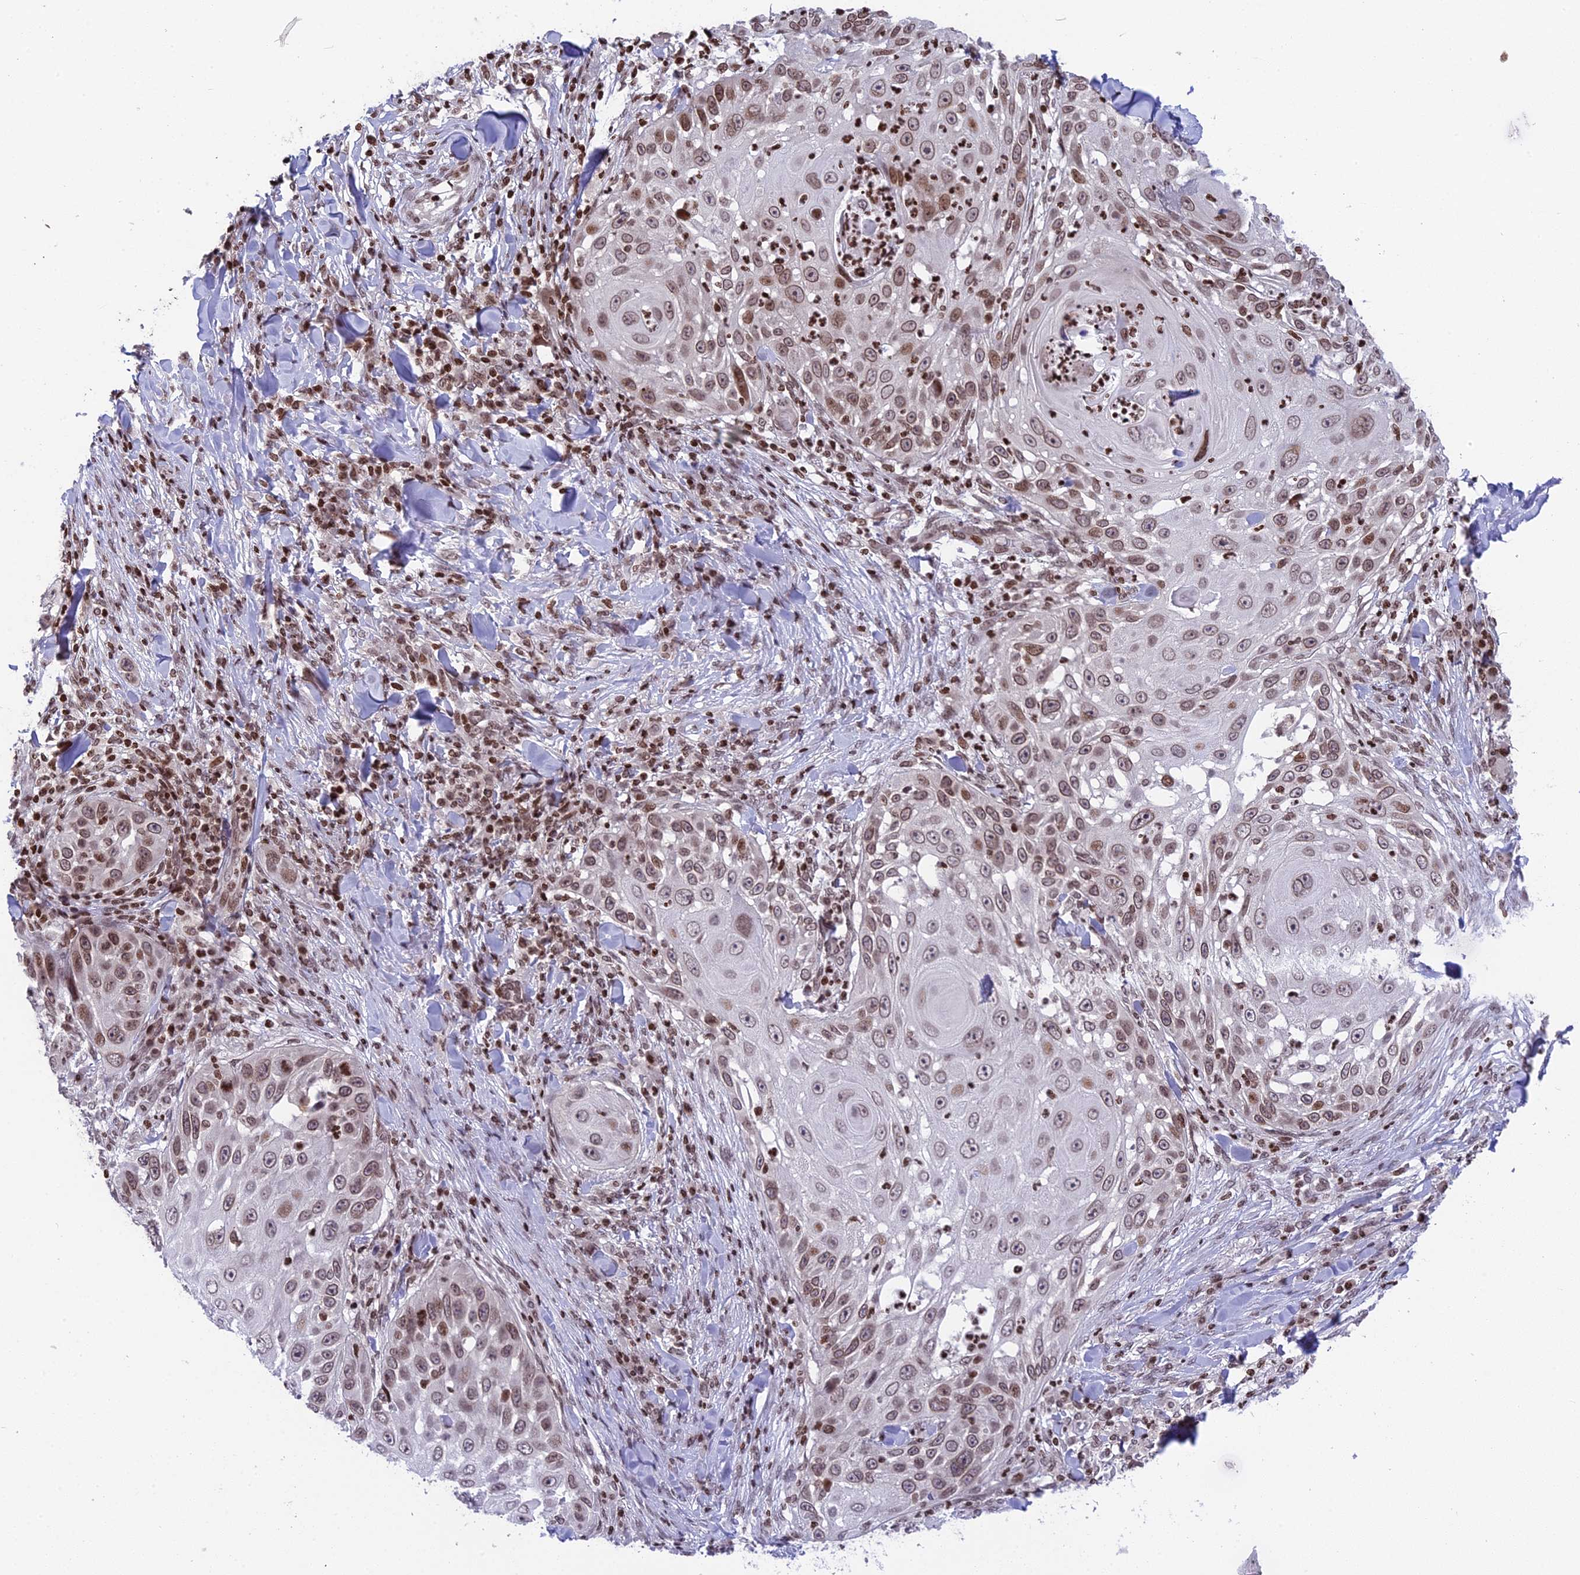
{"staining": {"intensity": "moderate", "quantity": ">75%", "location": "nuclear"}, "tissue": "skin cancer", "cell_type": "Tumor cells", "image_type": "cancer", "snomed": [{"axis": "morphology", "description": "Squamous cell carcinoma, NOS"}, {"axis": "topography", "description": "Skin"}], "caption": "Immunohistochemistry image of neoplastic tissue: human squamous cell carcinoma (skin) stained using IHC demonstrates medium levels of moderate protein expression localized specifically in the nuclear of tumor cells, appearing as a nuclear brown color.", "gene": "TET2", "patient": {"sex": "female", "age": 44}}